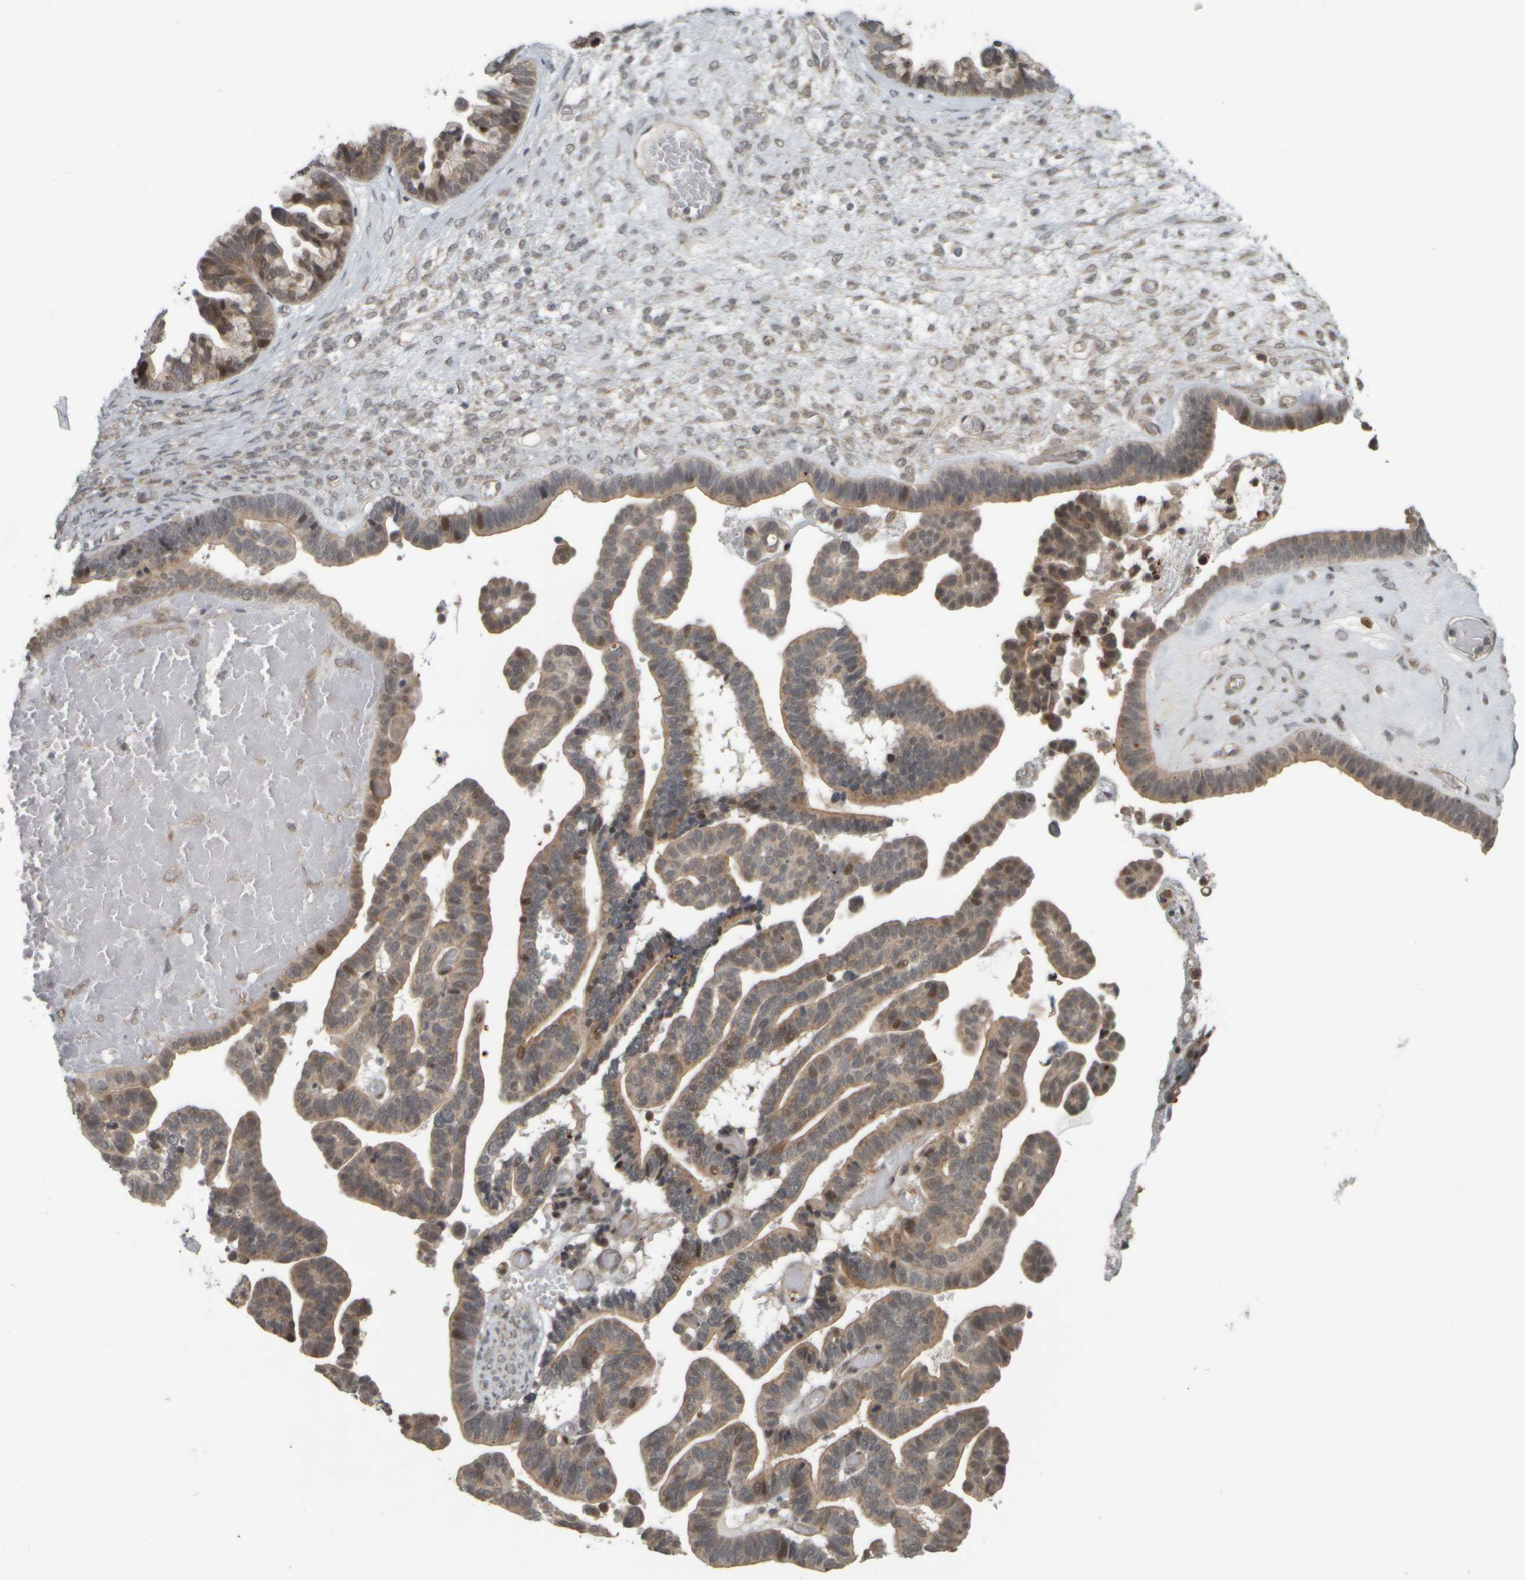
{"staining": {"intensity": "weak", "quantity": ">75%", "location": "cytoplasmic/membranous,nuclear"}, "tissue": "ovarian cancer", "cell_type": "Tumor cells", "image_type": "cancer", "snomed": [{"axis": "morphology", "description": "Cystadenocarcinoma, serous, NOS"}, {"axis": "topography", "description": "Ovary"}], "caption": "The histopathology image demonstrates staining of ovarian serous cystadenocarcinoma, revealing weak cytoplasmic/membranous and nuclear protein expression (brown color) within tumor cells. Using DAB (3,3'-diaminobenzidine) (brown) and hematoxylin (blue) stains, captured at high magnification using brightfield microscopy.", "gene": "NAPG", "patient": {"sex": "female", "age": 56}}